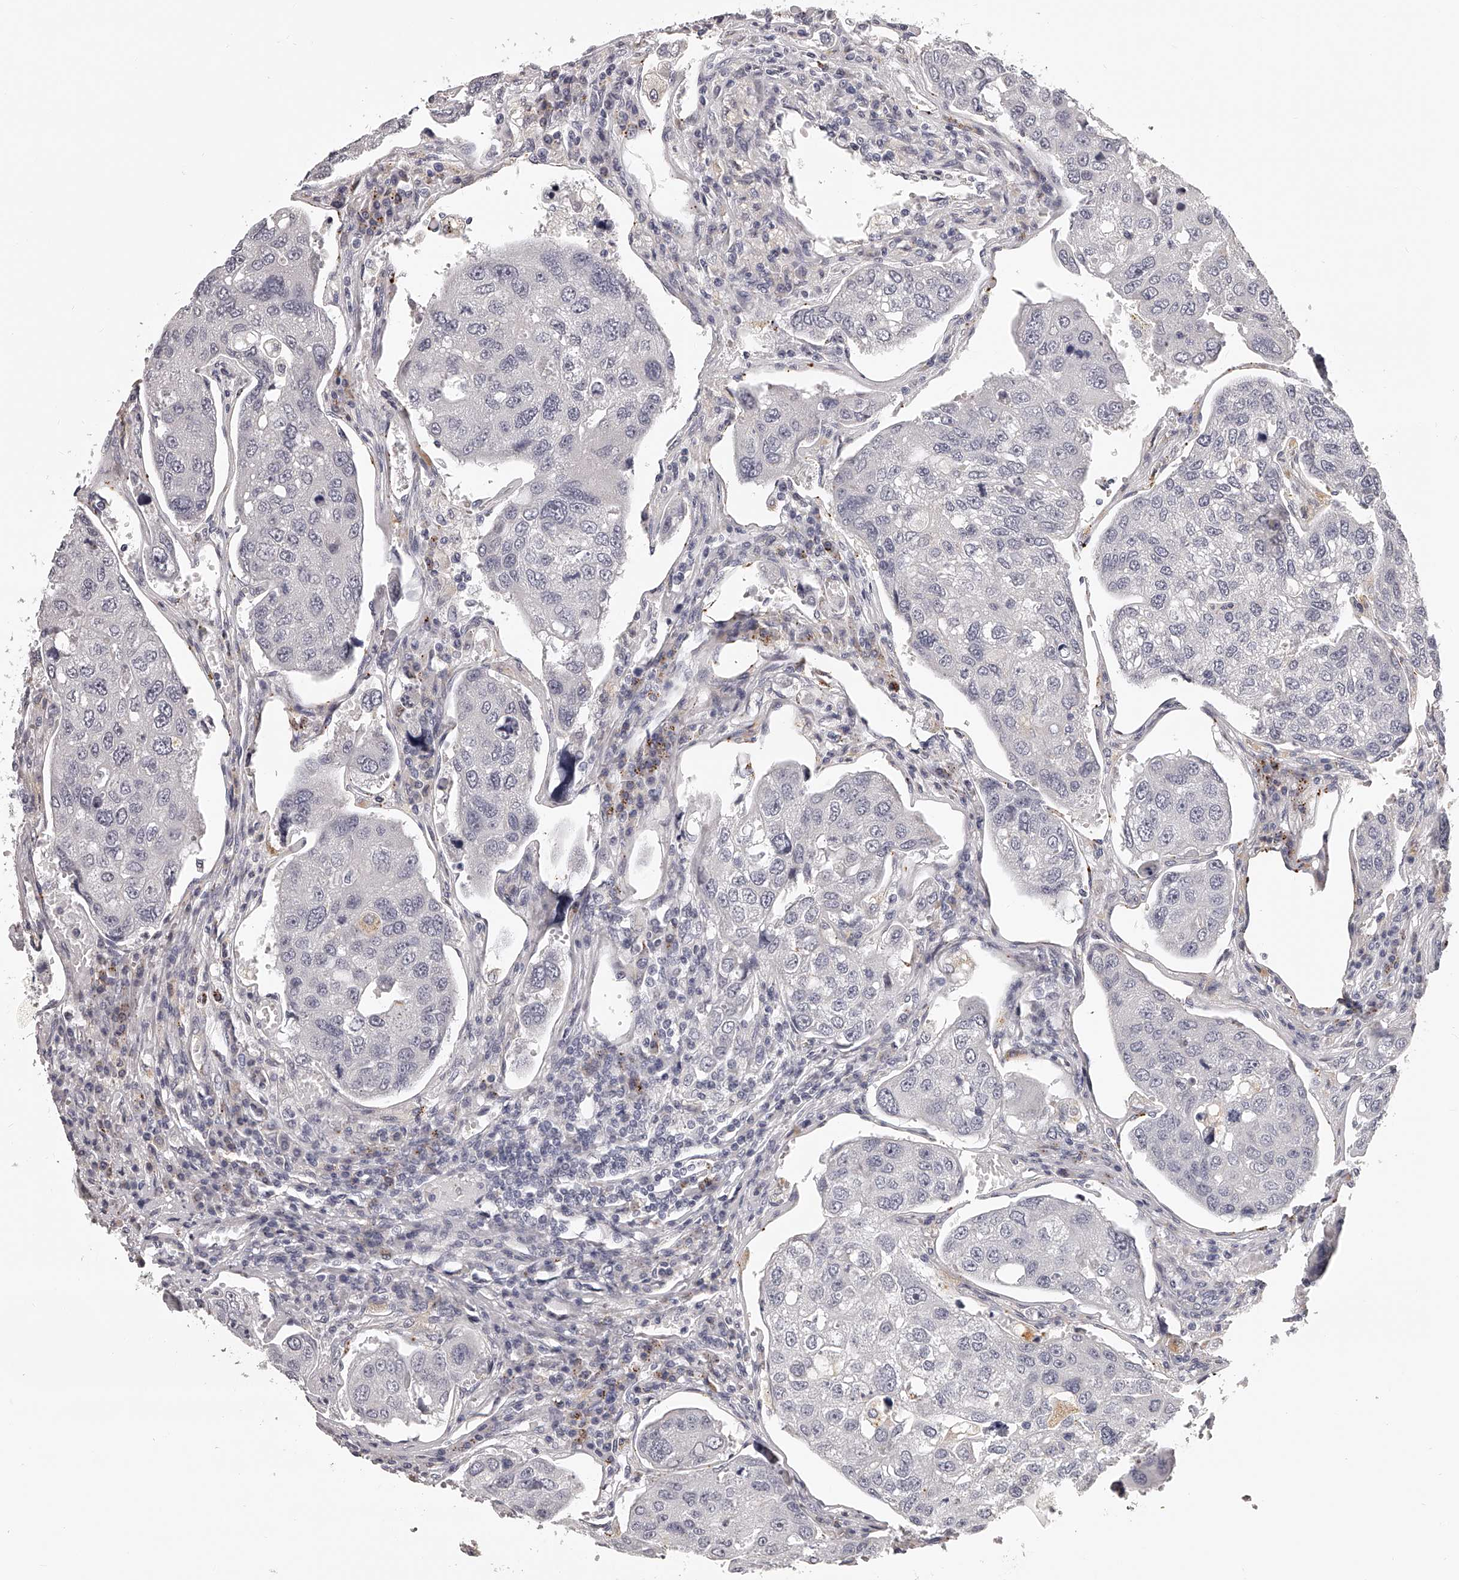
{"staining": {"intensity": "negative", "quantity": "none", "location": "none"}, "tissue": "urothelial cancer", "cell_type": "Tumor cells", "image_type": "cancer", "snomed": [{"axis": "morphology", "description": "Urothelial carcinoma, High grade"}, {"axis": "topography", "description": "Lymph node"}, {"axis": "topography", "description": "Urinary bladder"}], "caption": "The histopathology image exhibits no significant expression in tumor cells of high-grade urothelial carcinoma.", "gene": "DMRT1", "patient": {"sex": "male", "age": 51}}